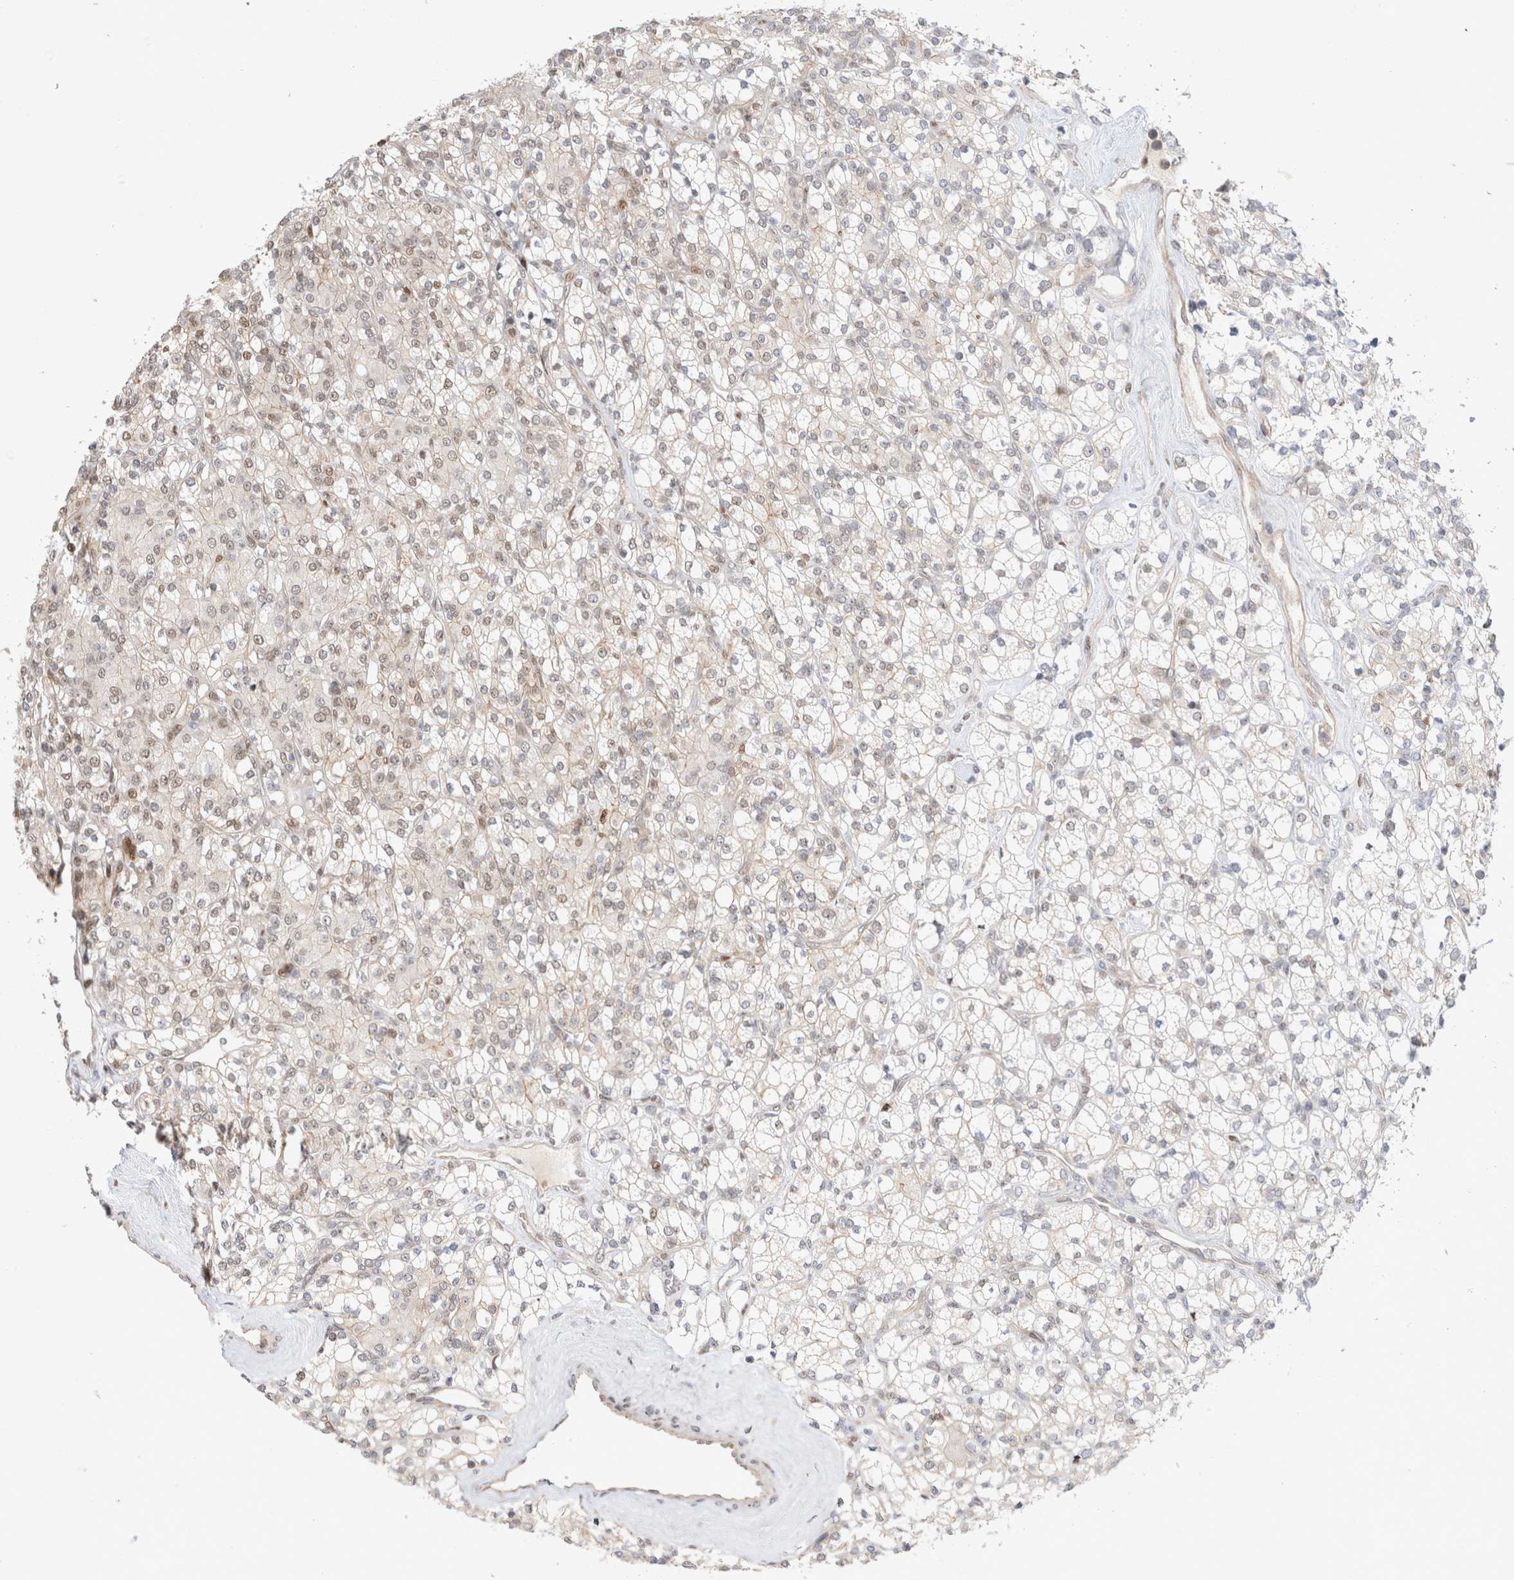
{"staining": {"intensity": "weak", "quantity": "<25%", "location": "cytoplasmic/membranous,nuclear"}, "tissue": "renal cancer", "cell_type": "Tumor cells", "image_type": "cancer", "snomed": [{"axis": "morphology", "description": "Adenocarcinoma, NOS"}, {"axis": "topography", "description": "Kidney"}], "caption": "Immunohistochemistry (IHC) histopathology image of neoplastic tissue: adenocarcinoma (renal) stained with DAB (3,3'-diaminobenzidine) reveals no significant protein expression in tumor cells.", "gene": "TCF4", "patient": {"sex": "male", "age": 77}}